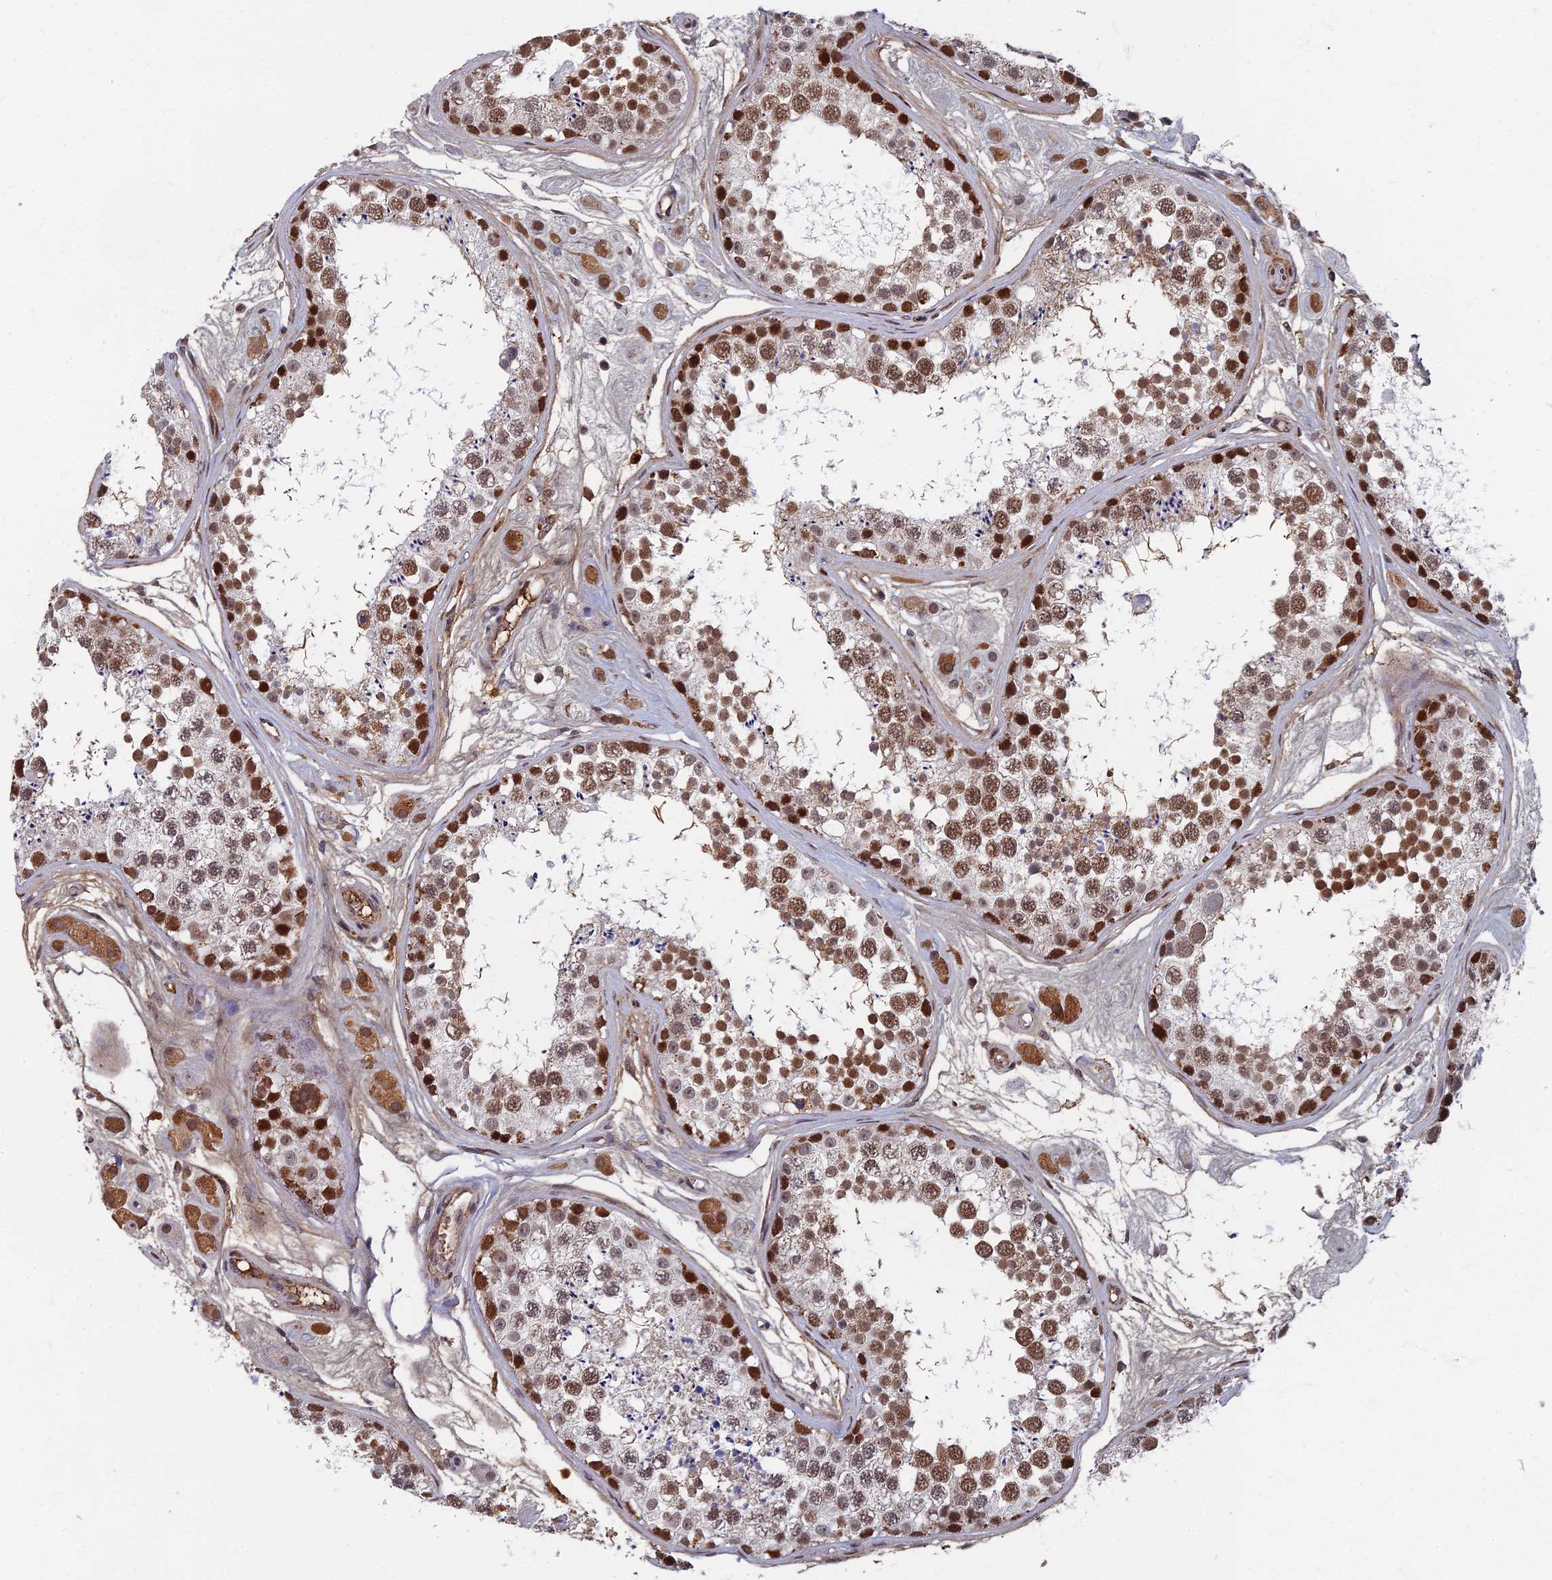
{"staining": {"intensity": "strong", "quantity": ">75%", "location": "nuclear"}, "tissue": "testis", "cell_type": "Cells in seminiferous ducts", "image_type": "normal", "snomed": [{"axis": "morphology", "description": "Normal tissue, NOS"}, {"axis": "topography", "description": "Testis"}], "caption": "Protein staining of unremarkable testis displays strong nuclear expression in about >75% of cells in seminiferous ducts.", "gene": "TAF13", "patient": {"sex": "male", "age": 25}}